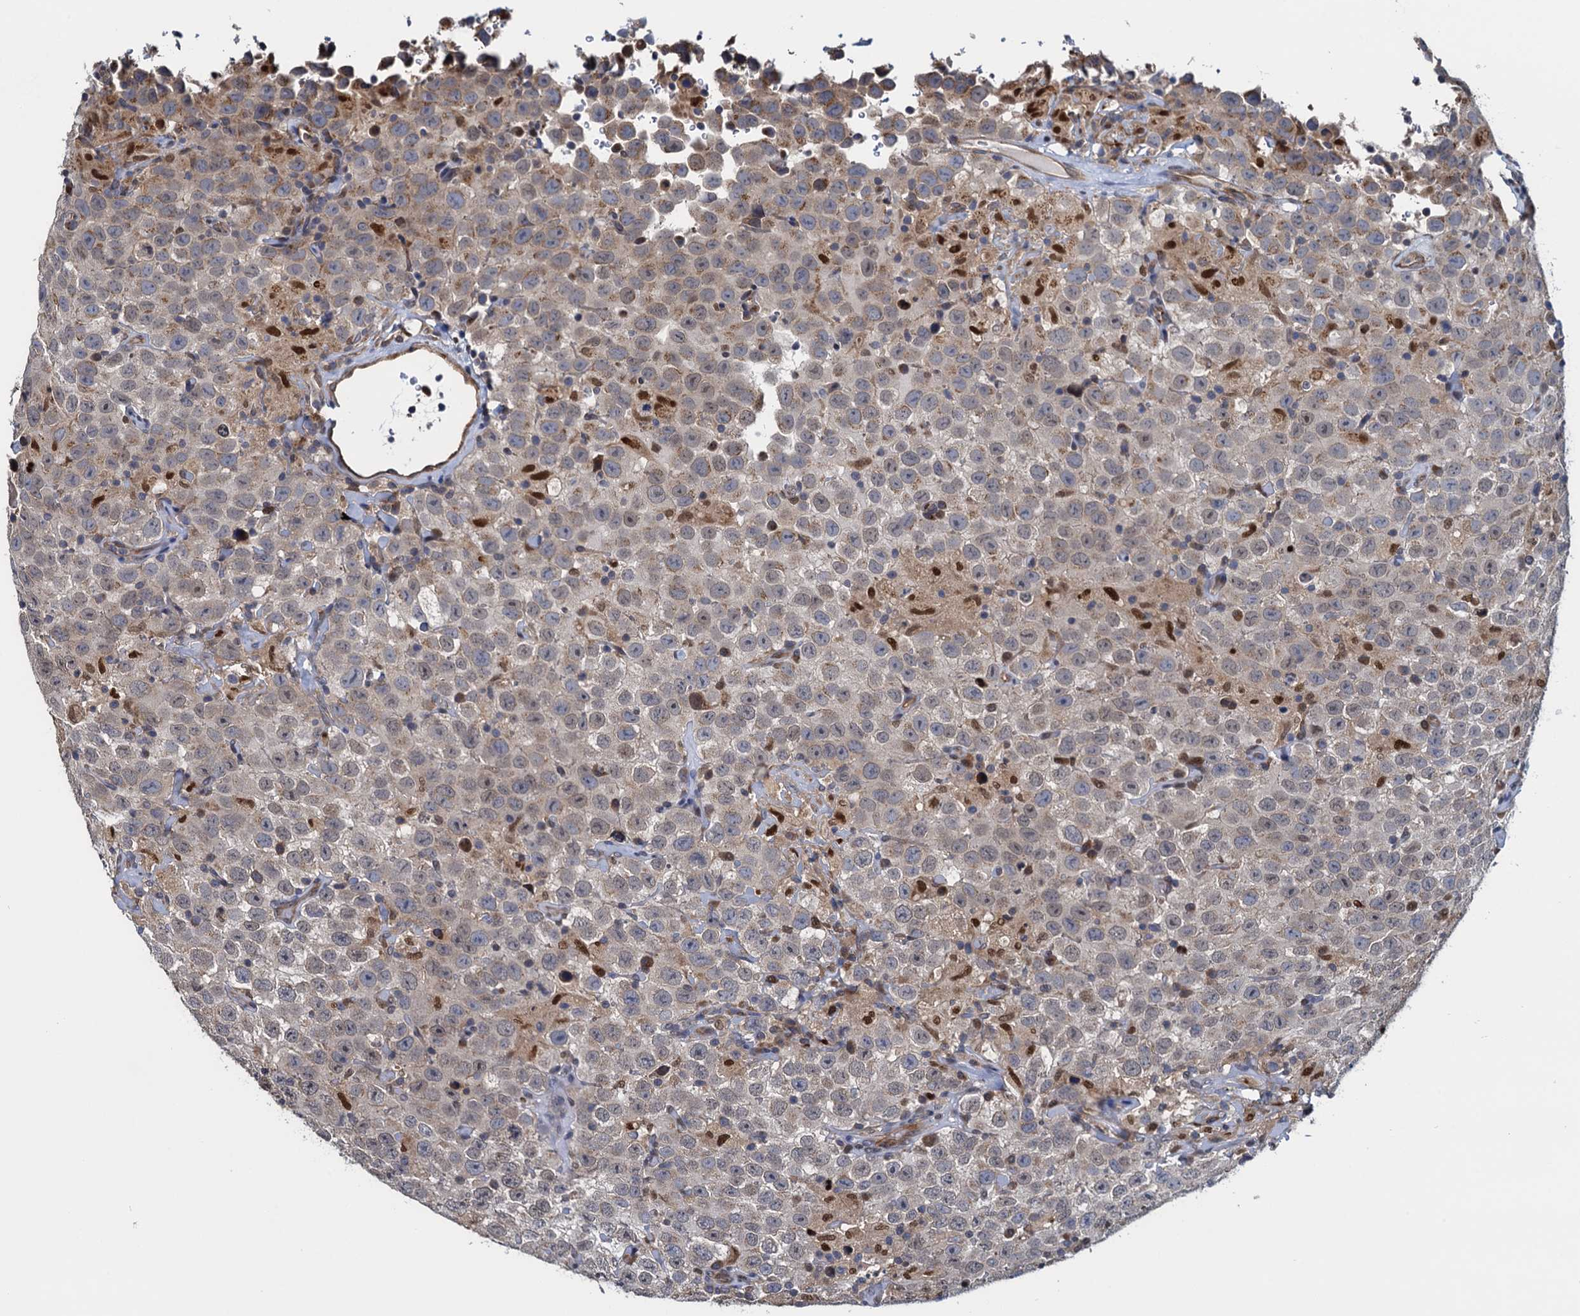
{"staining": {"intensity": "weak", "quantity": "<25%", "location": "cytoplasmic/membranous"}, "tissue": "testis cancer", "cell_type": "Tumor cells", "image_type": "cancer", "snomed": [{"axis": "morphology", "description": "Seminoma, NOS"}, {"axis": "topography", "description": "Testis"}], "caption": "Immunohistochemistry (IHC) micrograph of neoplastic tissue: human seminoma (testis) stained with DAB reveals no significant protein staining in tumor cells.", "gene": "RNF125", "patient": {"sex": "male", "age": 41}}